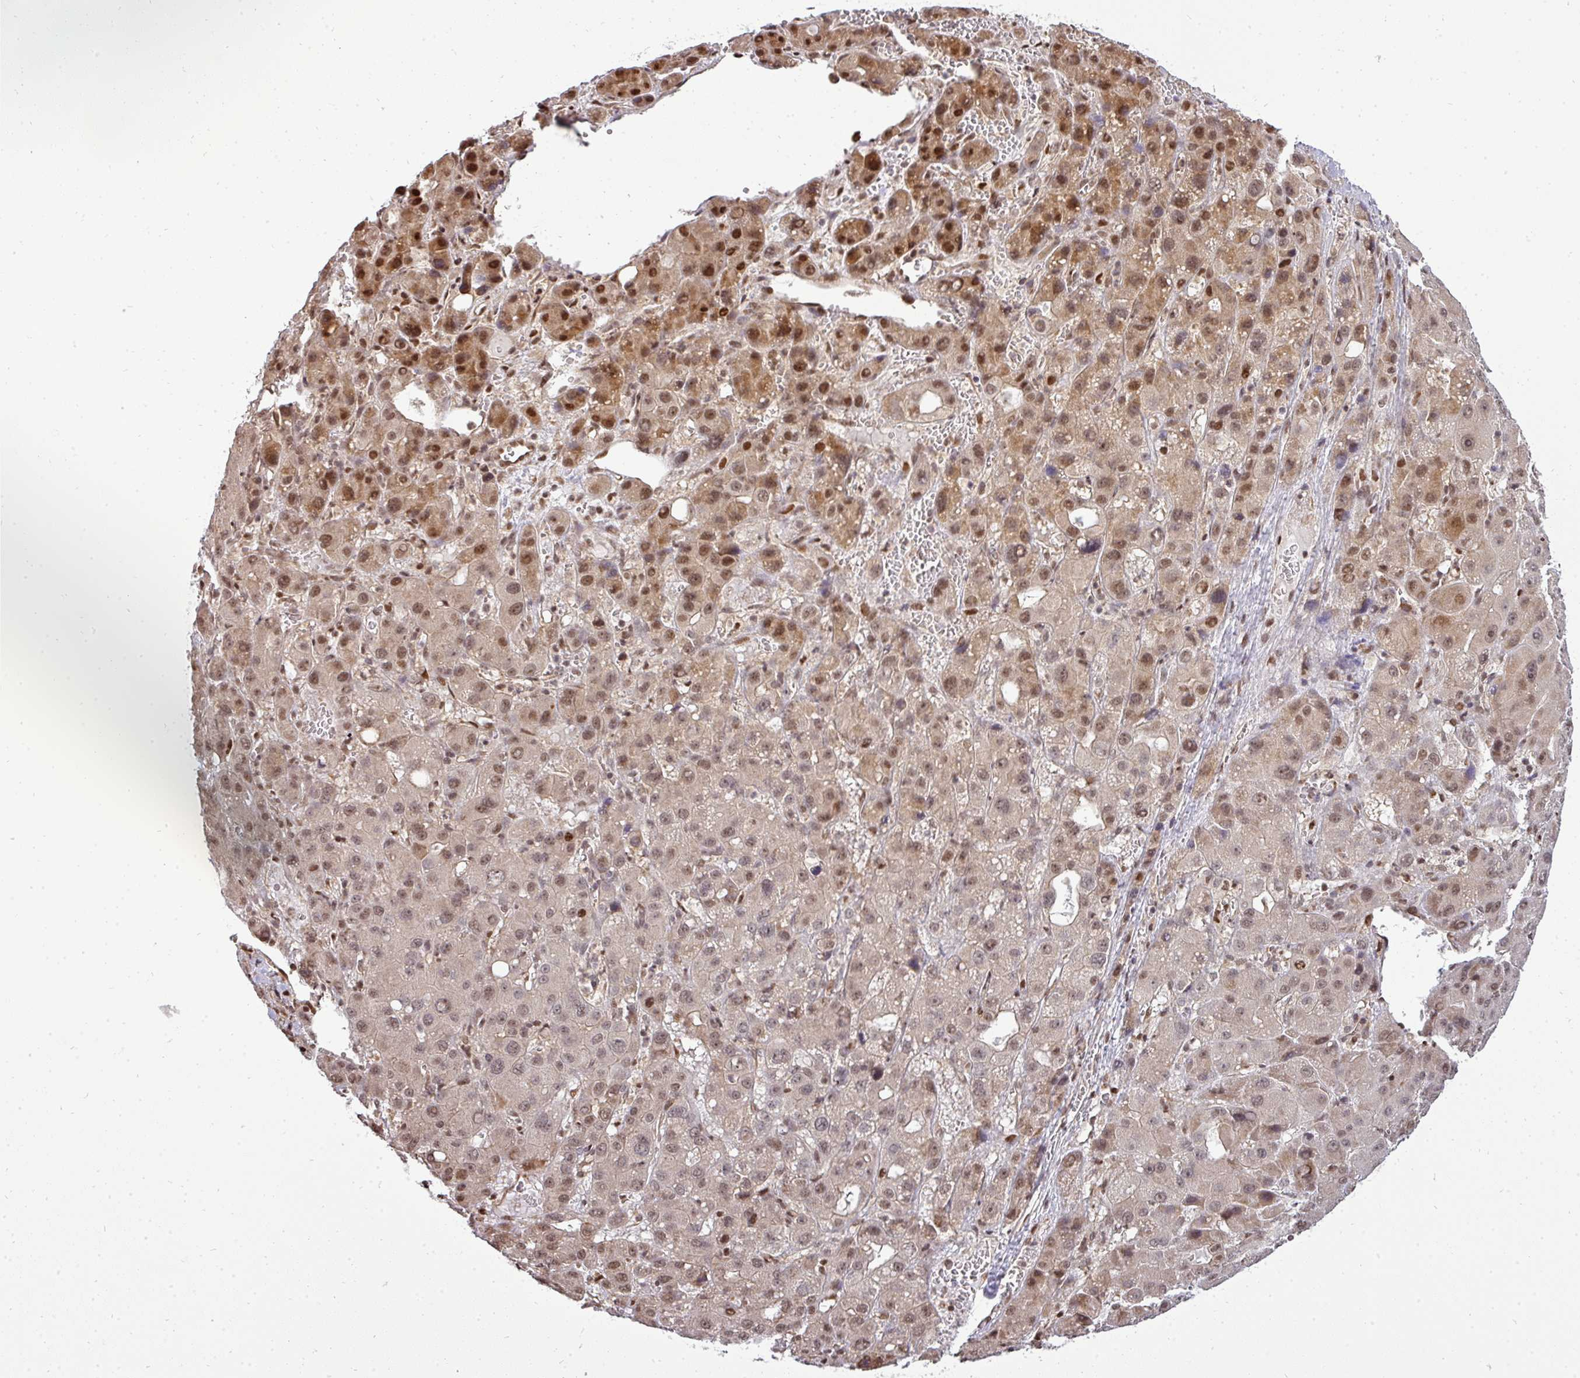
{"staining": {"intensity": "moderate", "quantity": ">75%", "location": "nuclear"}, "tissue": "liver cancer", "cell_type": "Tumor cells", "image_type": "cancer", "snomed": [{"axis": "morphology", "description": "Carcinoma, Hepatocellular, NOS"}, {"axis": "topography", "description": "Liver"}], "caption": "This image displays IHC staining of liver cancer (hepatocellular carcinoma), with medium moderate nuclear positivity in approximately >75% of tumor cells.", "gene": "PATZ1", "patient": {"sex": "male", "age": 55}}